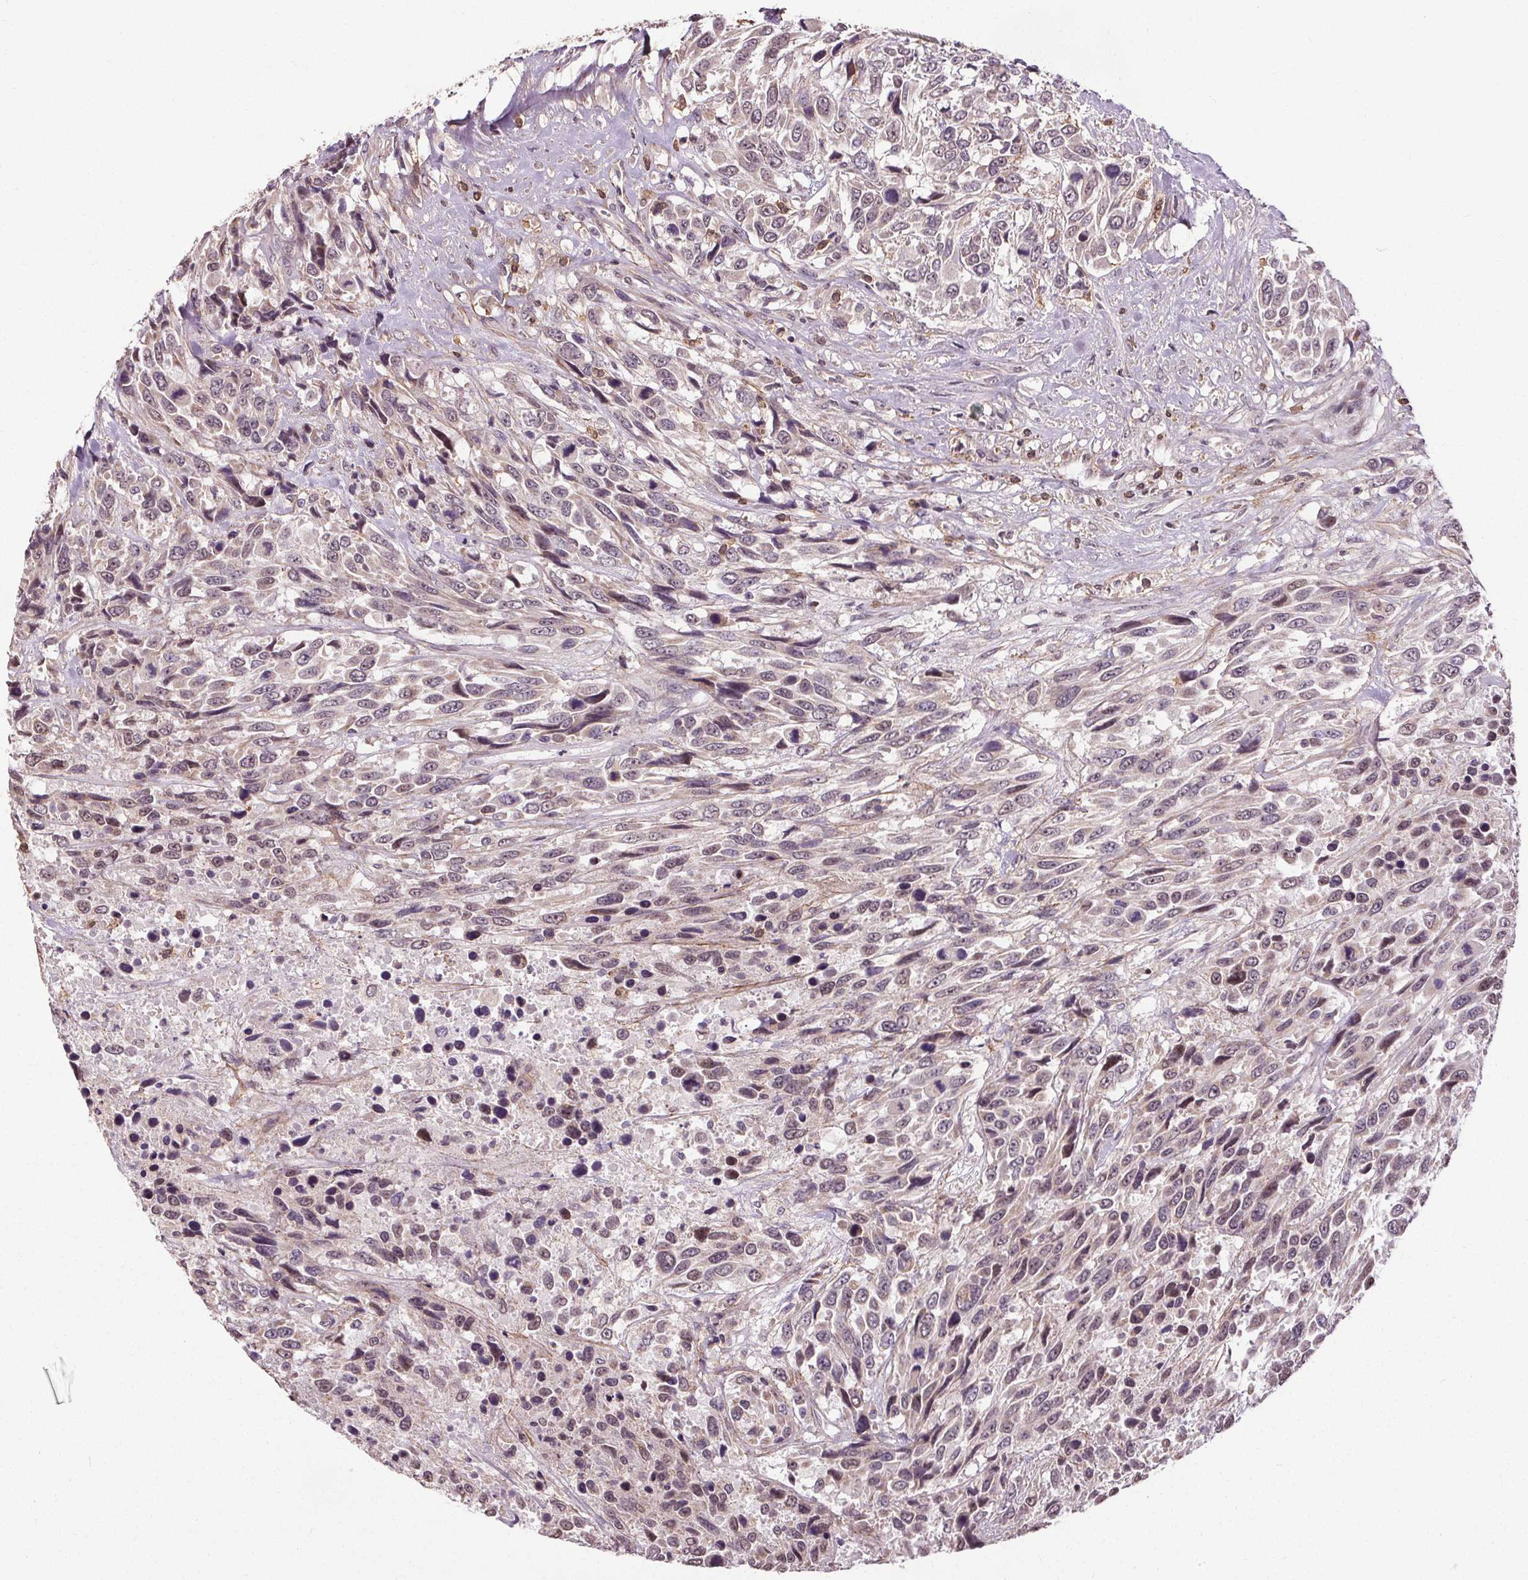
{"staining": {"intensity": "negative", "quantity": "none", "location": "none"}, "tissue": "urothelial cancer", "cell_type": "Tumor cells", "image_type": "cancer", "snomed": [{"axis": "morphology", "description": "Urothelial carcinoma, High grade"}, {"axis": "topography", "description": "Urinary bladder"}], "caption": "A photomicrograph of human urothelial cancer is negative for staining in tumor cells.", "gene": "KIAA0232", "patient": {"sex": "female", "age": 70}}